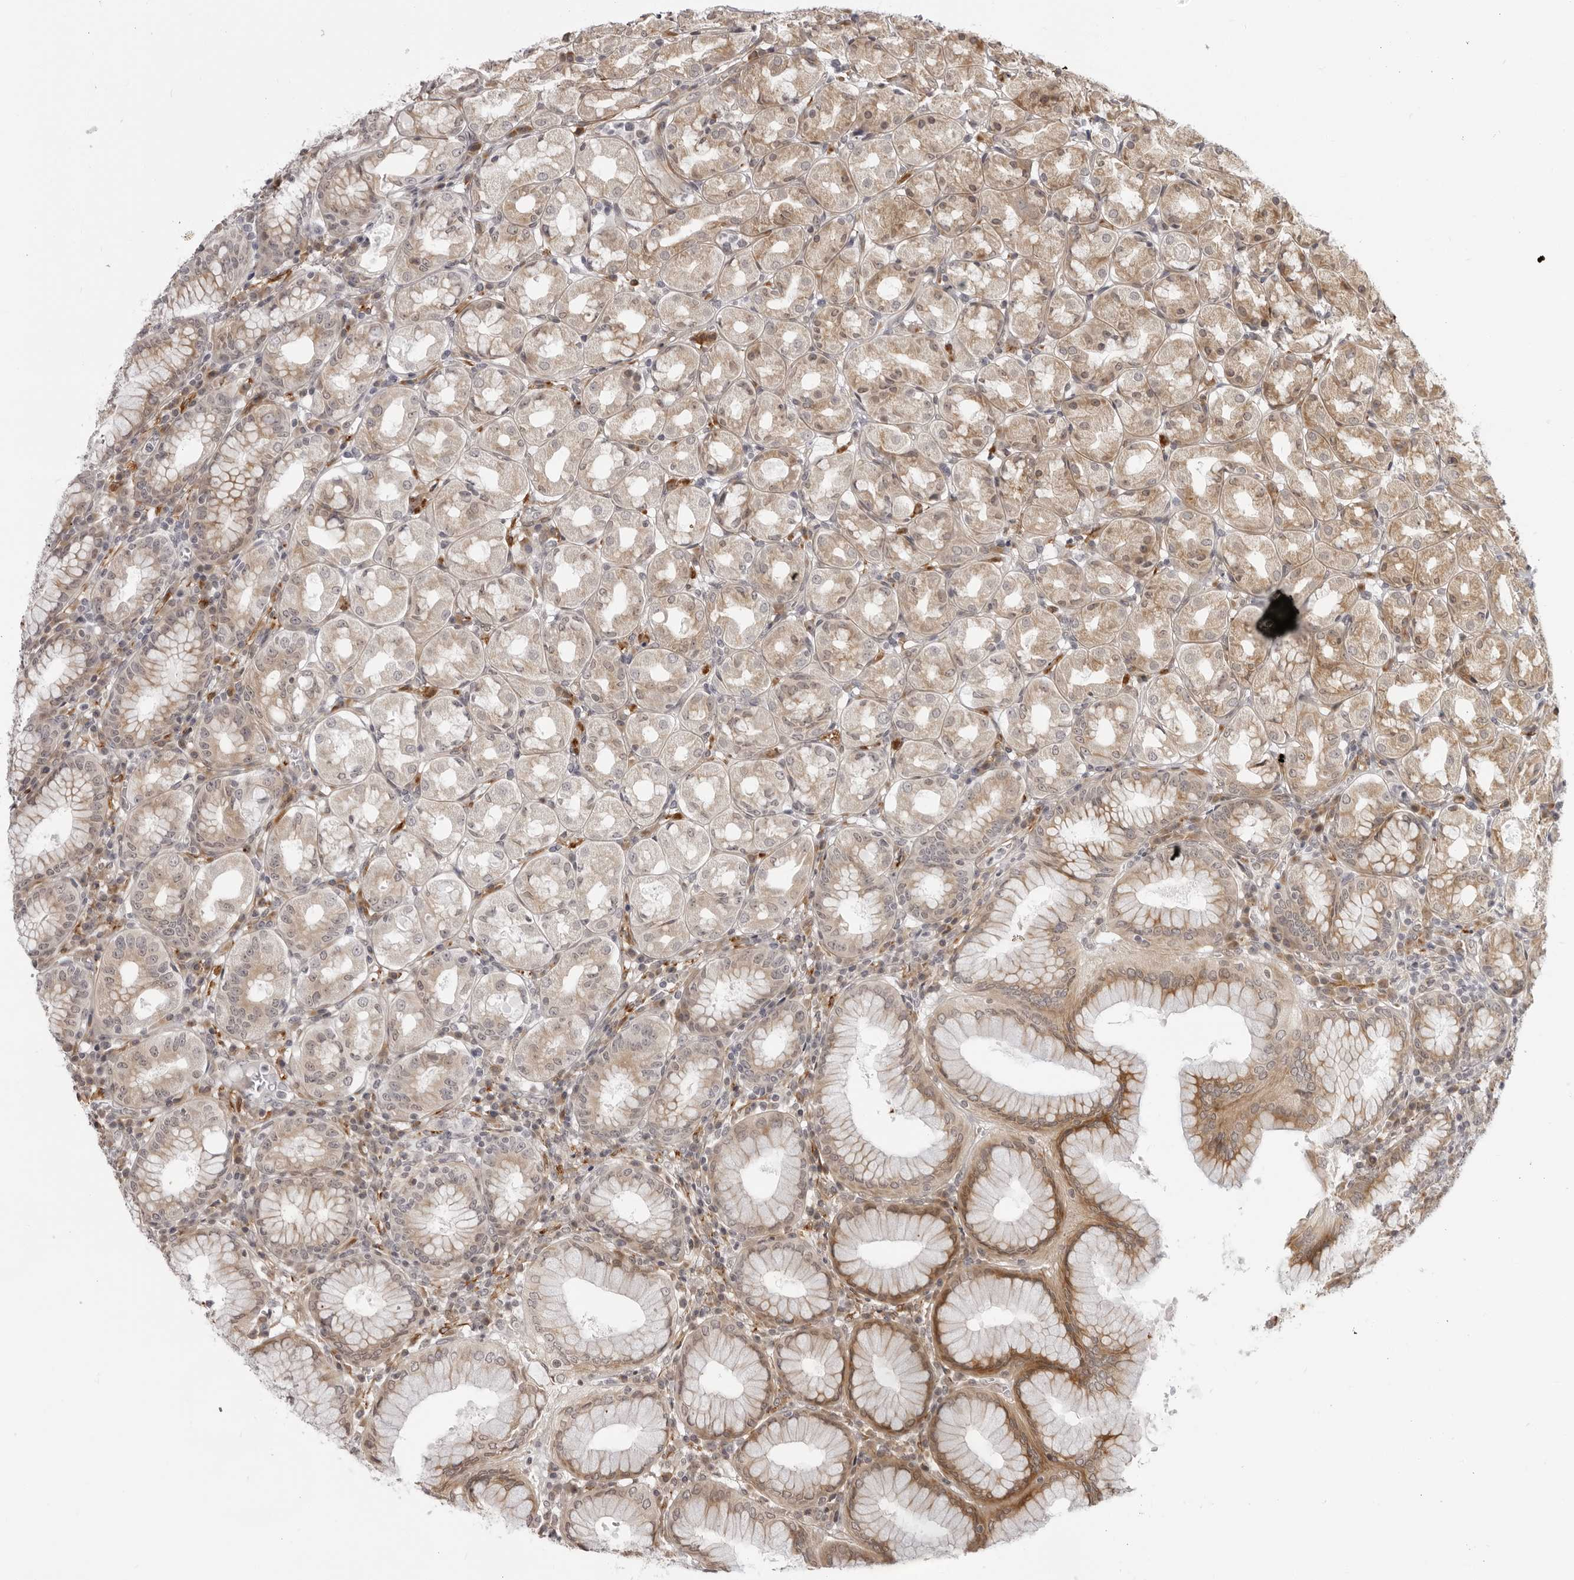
{"staining": {"intensity": "moderate", "quantity": "25%-75%", "location": "cytoplasmic/membranous"}, "tissue": "stomach", "cell_type": "Glandular cells", "image_type": "normal", "snomed": [{"axis": "morphology", "description": "Normal tissue, NOS"}, {"axis": "topography", "description": "Stomach"}, {"axis": "topography", "description": "Stomach, lower"}], "caption": "Glandular cells show moderate cytoplasmic/membranous staining in approximately 25%-75% of cells in unremarkable stomach.", "gene": "SRGAP2", "patient": {"sex": "female", "age": 56}}